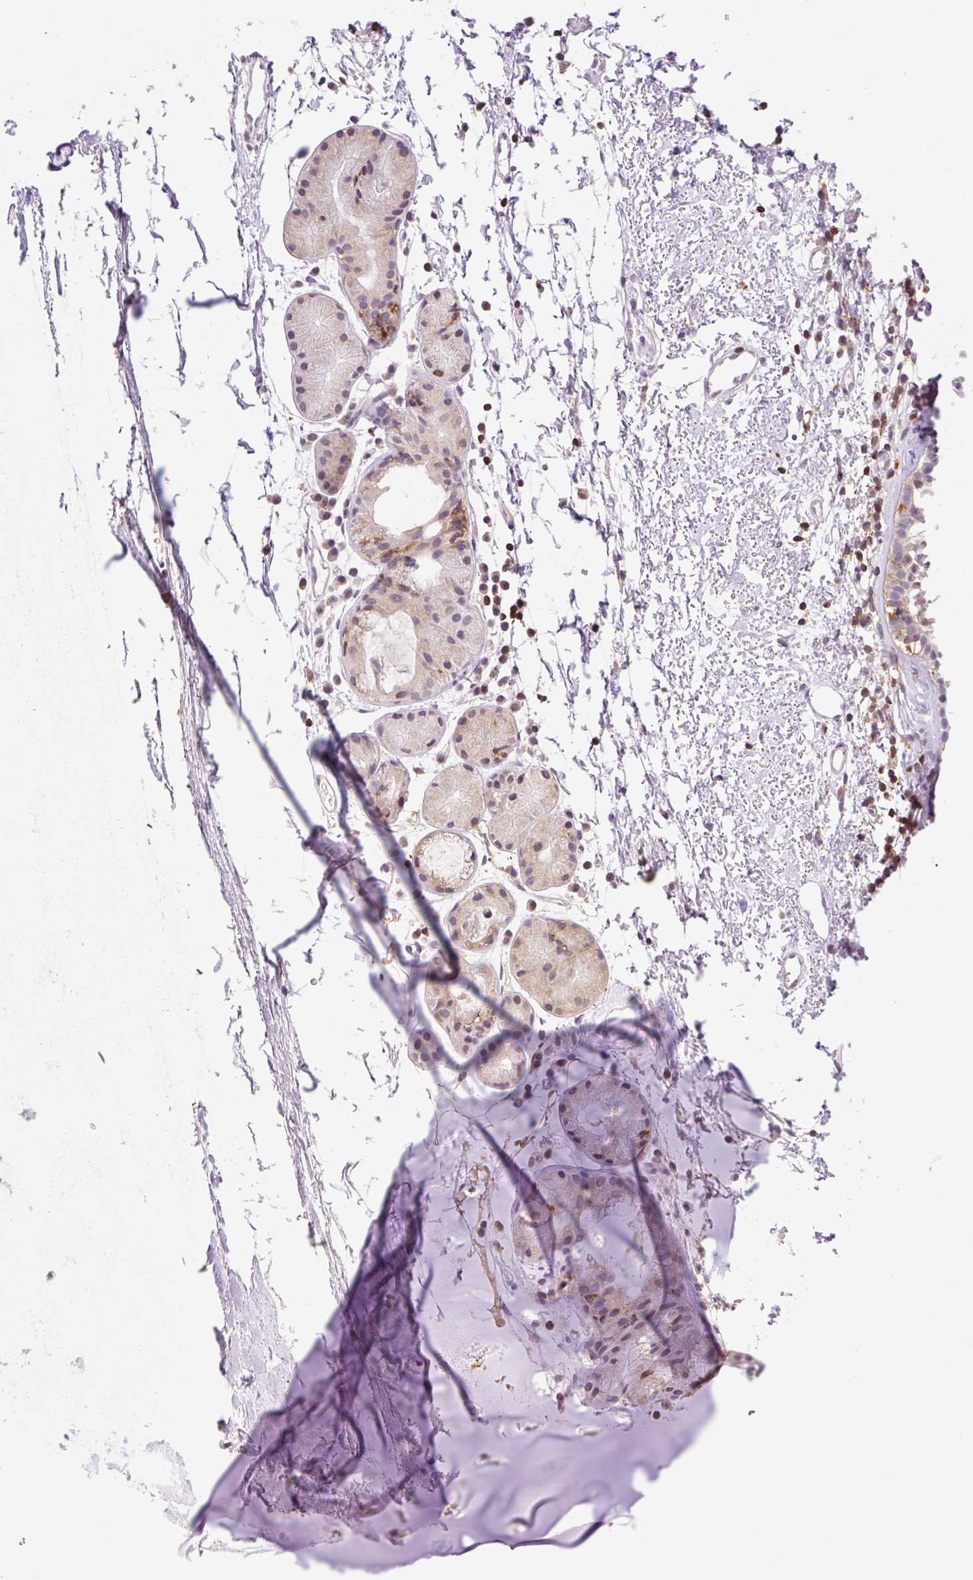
{"staining": {"intensity": "negative", "quantity": "none", "location": "none"}, "tissue": "adipose tissue", "cell_type": "Adipocytes", "image_type": "normal", "snomed": [{"axis": "morphology", "description": "Normal tissue, NOS"}, {"axis": "topography", "description": "Cartilage tissue"}, {"axis": "topography", "description": "Nasopharynx"}], "caption": "Immunohistochemistry (IHC) micrograph of normal adipose tissue: human adipose tissue stained with DAB reveals no significant protein positivity in adipocytes.", "gene": "CARD11", "patient": {"sex": "male", "age": 56}}